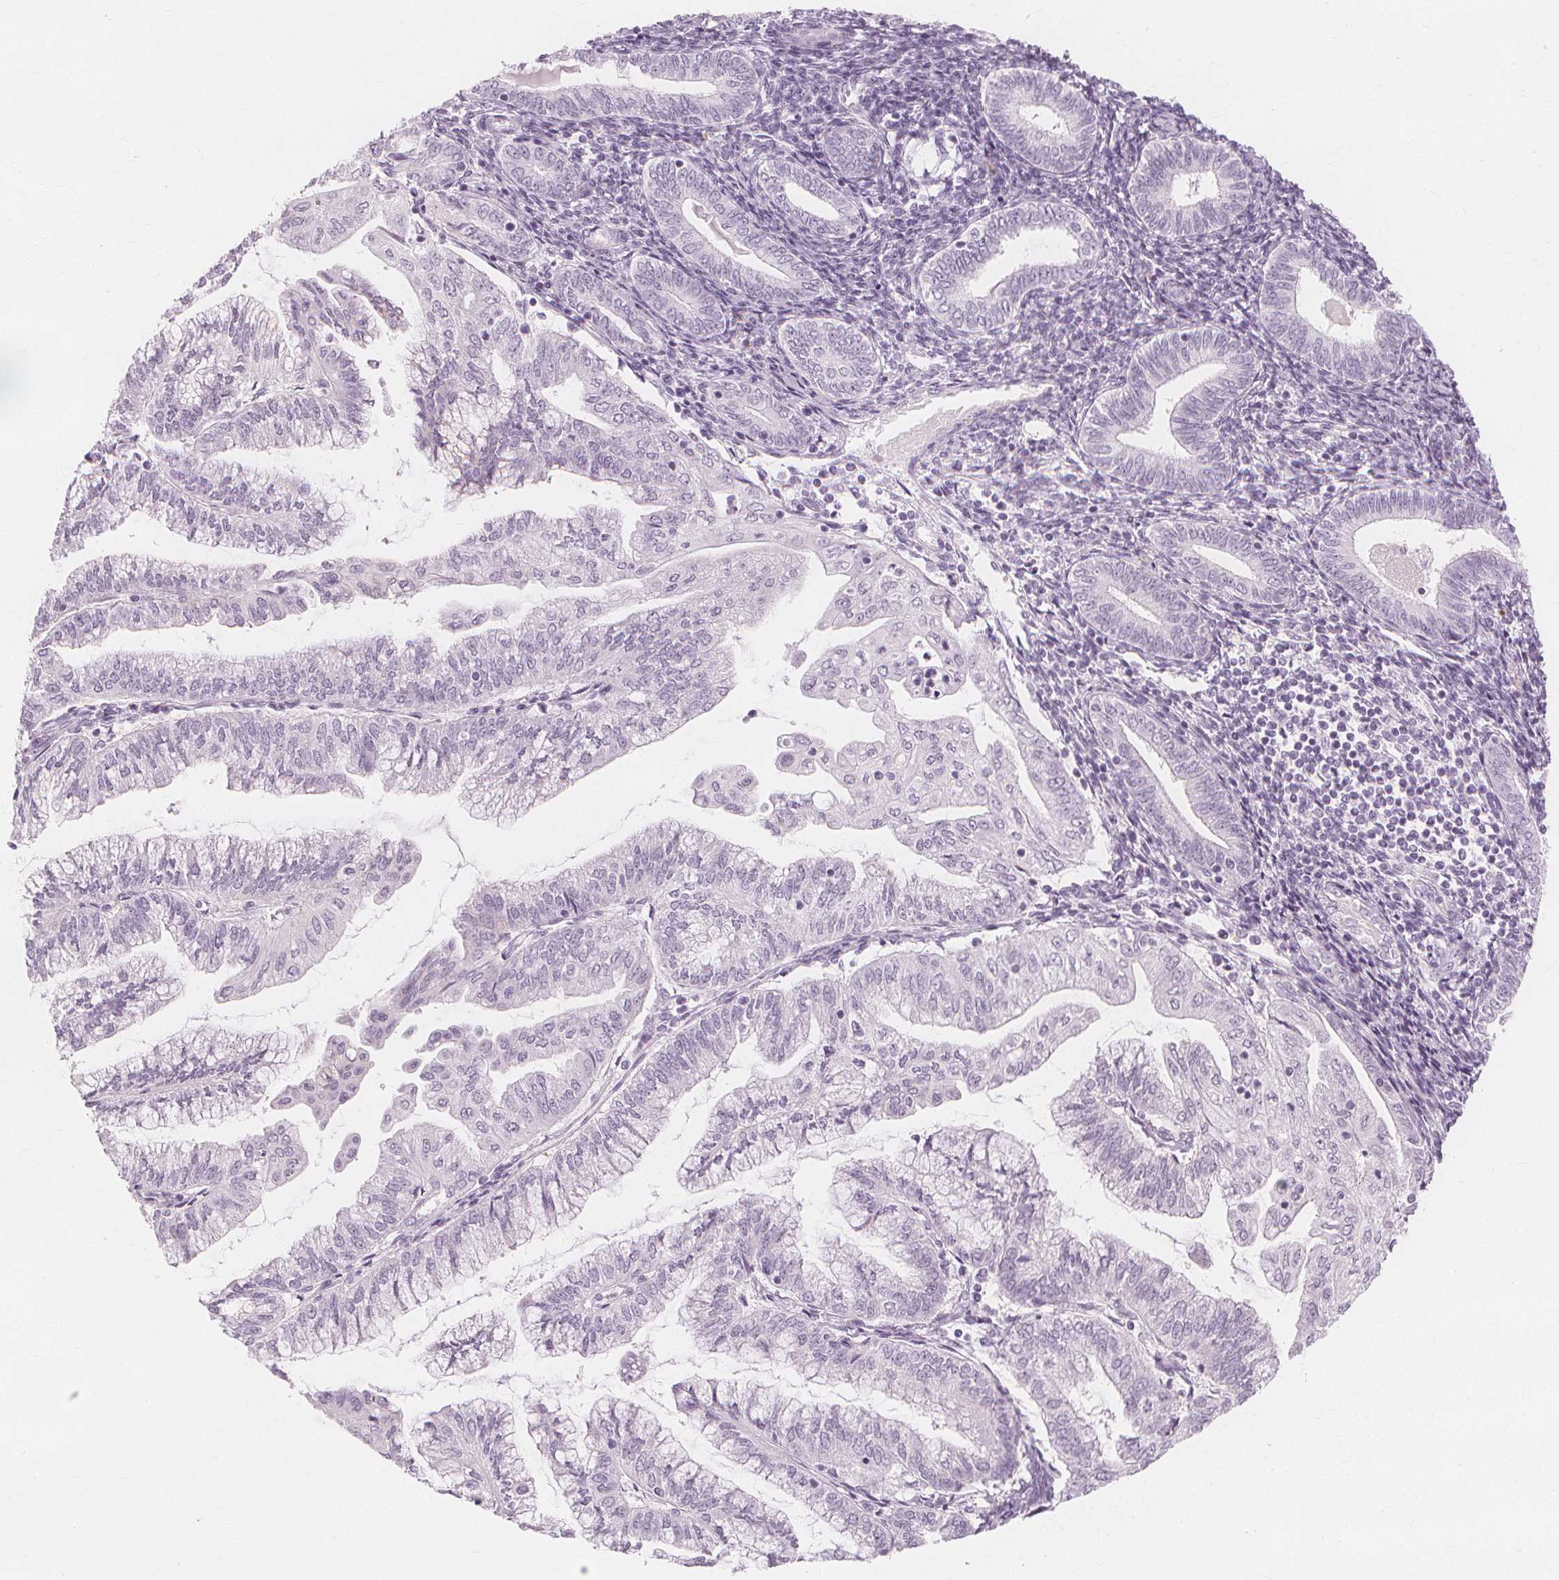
{"staining": {"intensity": "negative", "quantity": "none", "location": "none"}, "tissue": "endometrial cancer", "cell_type": "Tumor cells", "image_type": "cancer", "snomed": [{"axis": "morphology", "description": "Adenocarcinoma, NOS"}, {"axis": "topography", "description": "Endometrium"}], "caption": "Immunohistochemistry (IHC) histopathology image of adenocarcinoma (endometrial) stained for a protein (brown), which displays no positivity in tumor cells.", "gene": "TFF1", "patient": {"sex": "female", "age": 55}}